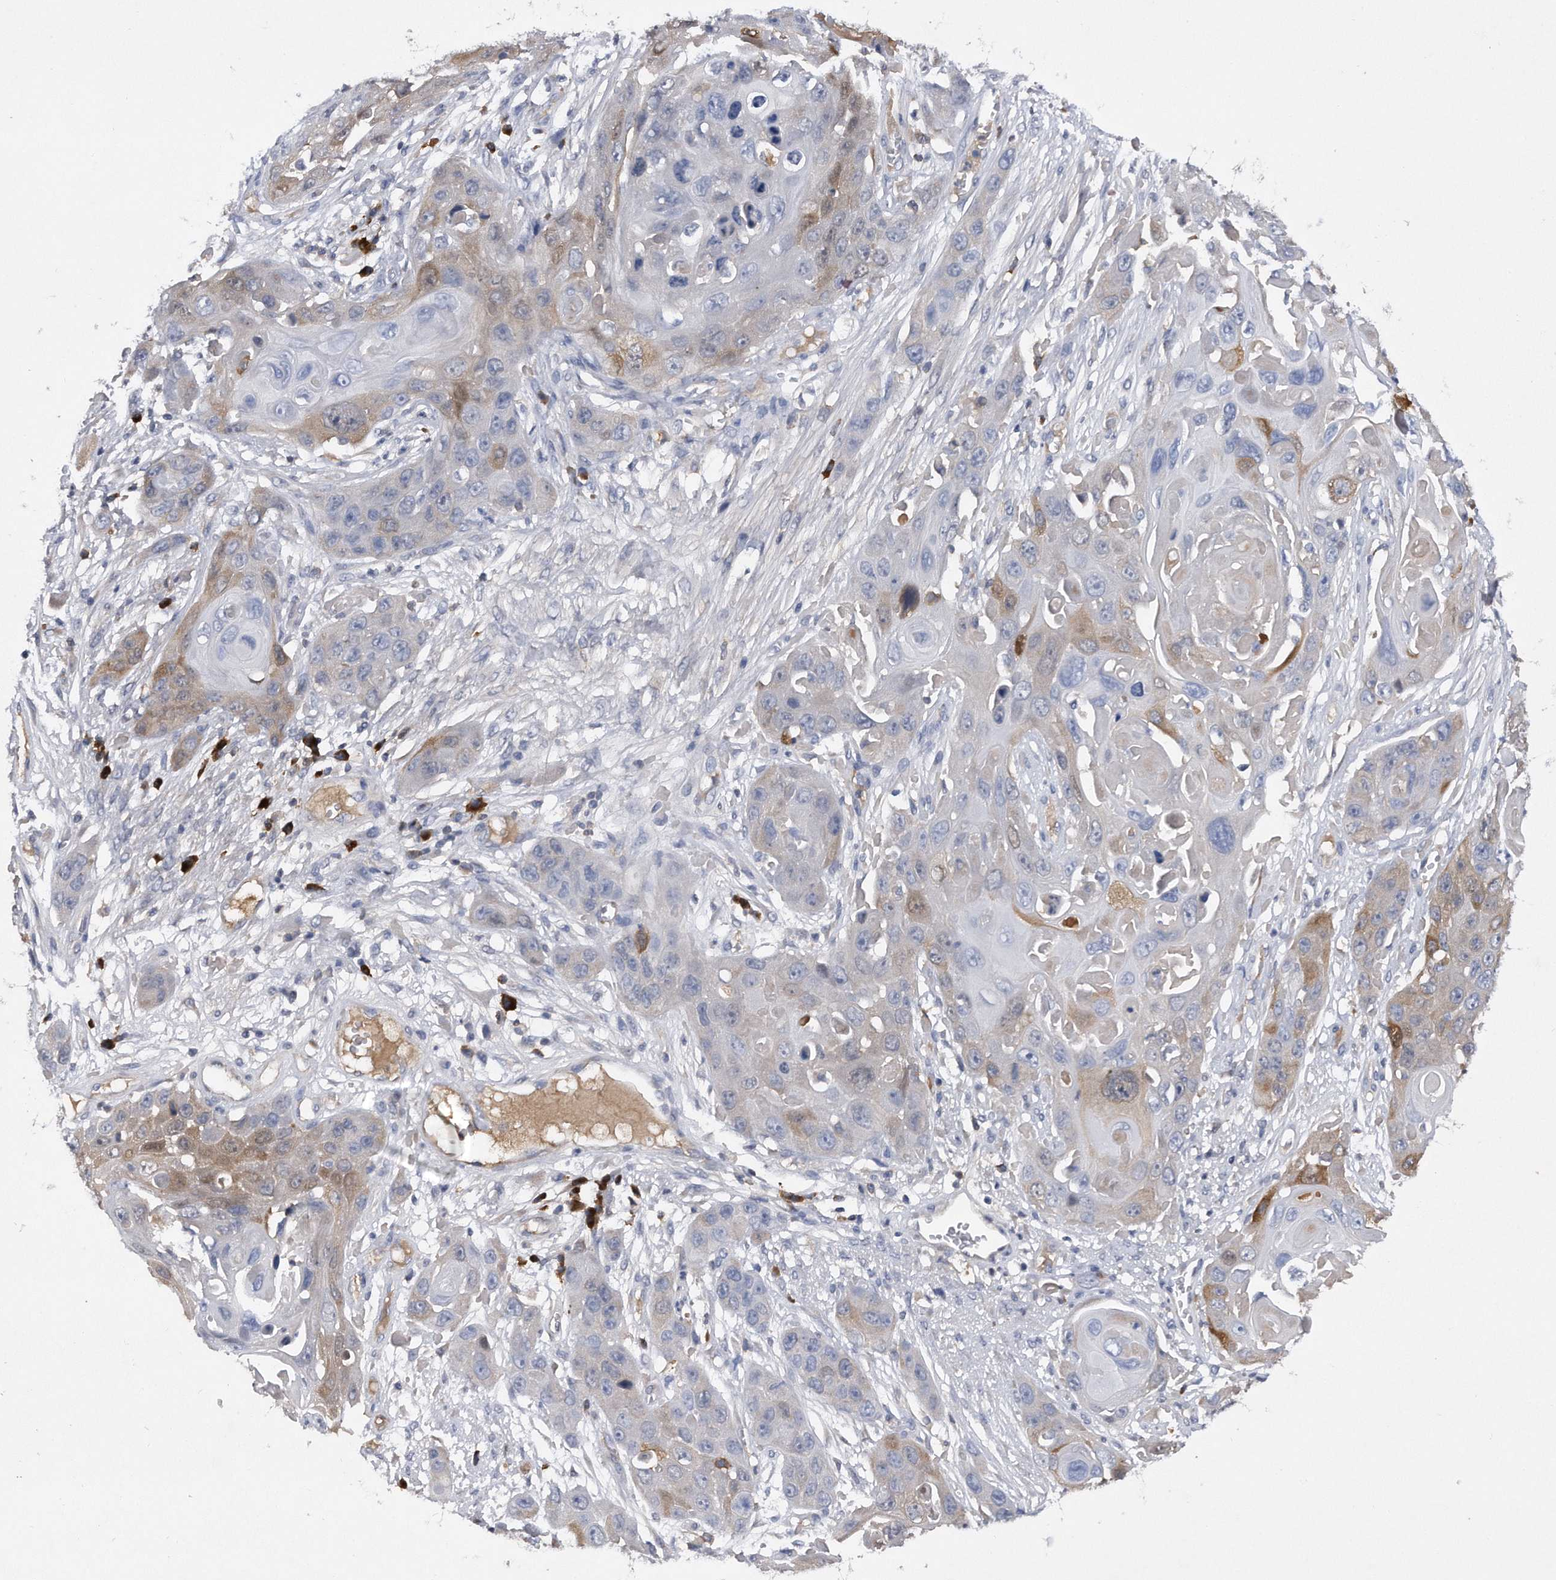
{"staining": {"intensity": "moderate", "quantity": "<25%", "location": "cytoplasmic/membranous"}, "tissue": "skin cancer", "cell_type": "Tumor cells", "image_type": "cancer", "snomed": [{"axis": "morphology", "description": "Squamous cell carcinoma, NOS"}, {"axis": "topography", "description": "Skin"}], "caption": "IHC staining of skin cancer (squamous cell carcinoma), which reveals low levels of moderate cytoplasmic/membranous staining in approximately <25% of tumor cells indicating moderate cytoplasmic/membranous protein expression. The staining was performed using DAB (3,3'-diaminobenzidine) (brown) for protein detection and nuclei were counterstained in hematoxylin (blue).", "gene": "ASNS", "patient": {"sex": "male", "age": 55}}